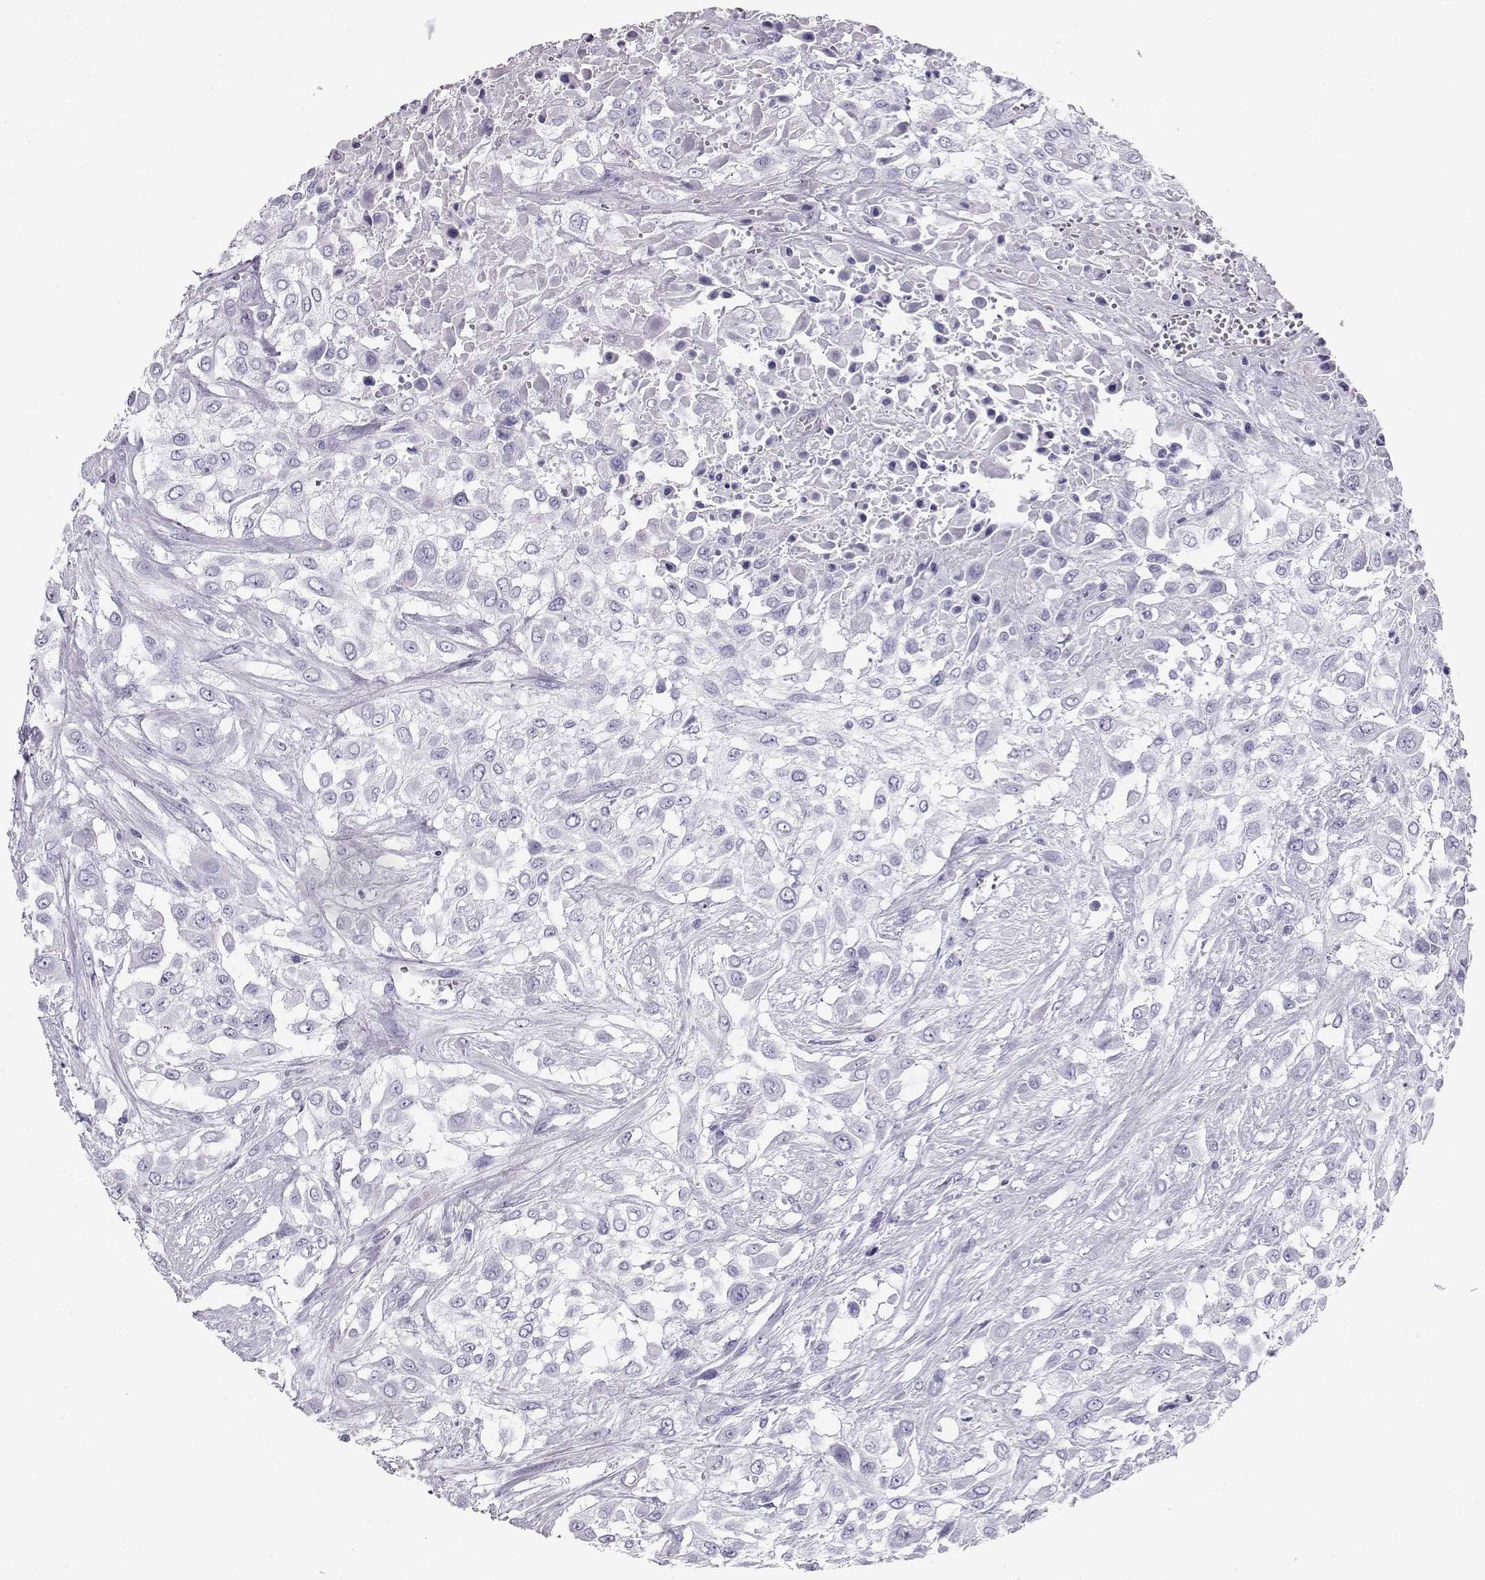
{"staining": {"intensity": "negative", "quantity": "none", "location": "none"}, "tissue": "urothelial cancer", "cell_type": "Tumor cells", "image_type": "cancer", "snomed": [{"axis": "morphology", "description": "Urothelial carcinoma, High grade"}, {"axis": "topography", "description": "Urinary bladder"}], "caption": "There is no significant expression in tumor cells of urothelial cancer.", "gene": "RD3", "patient": {"sex": "male", "age": 57}}